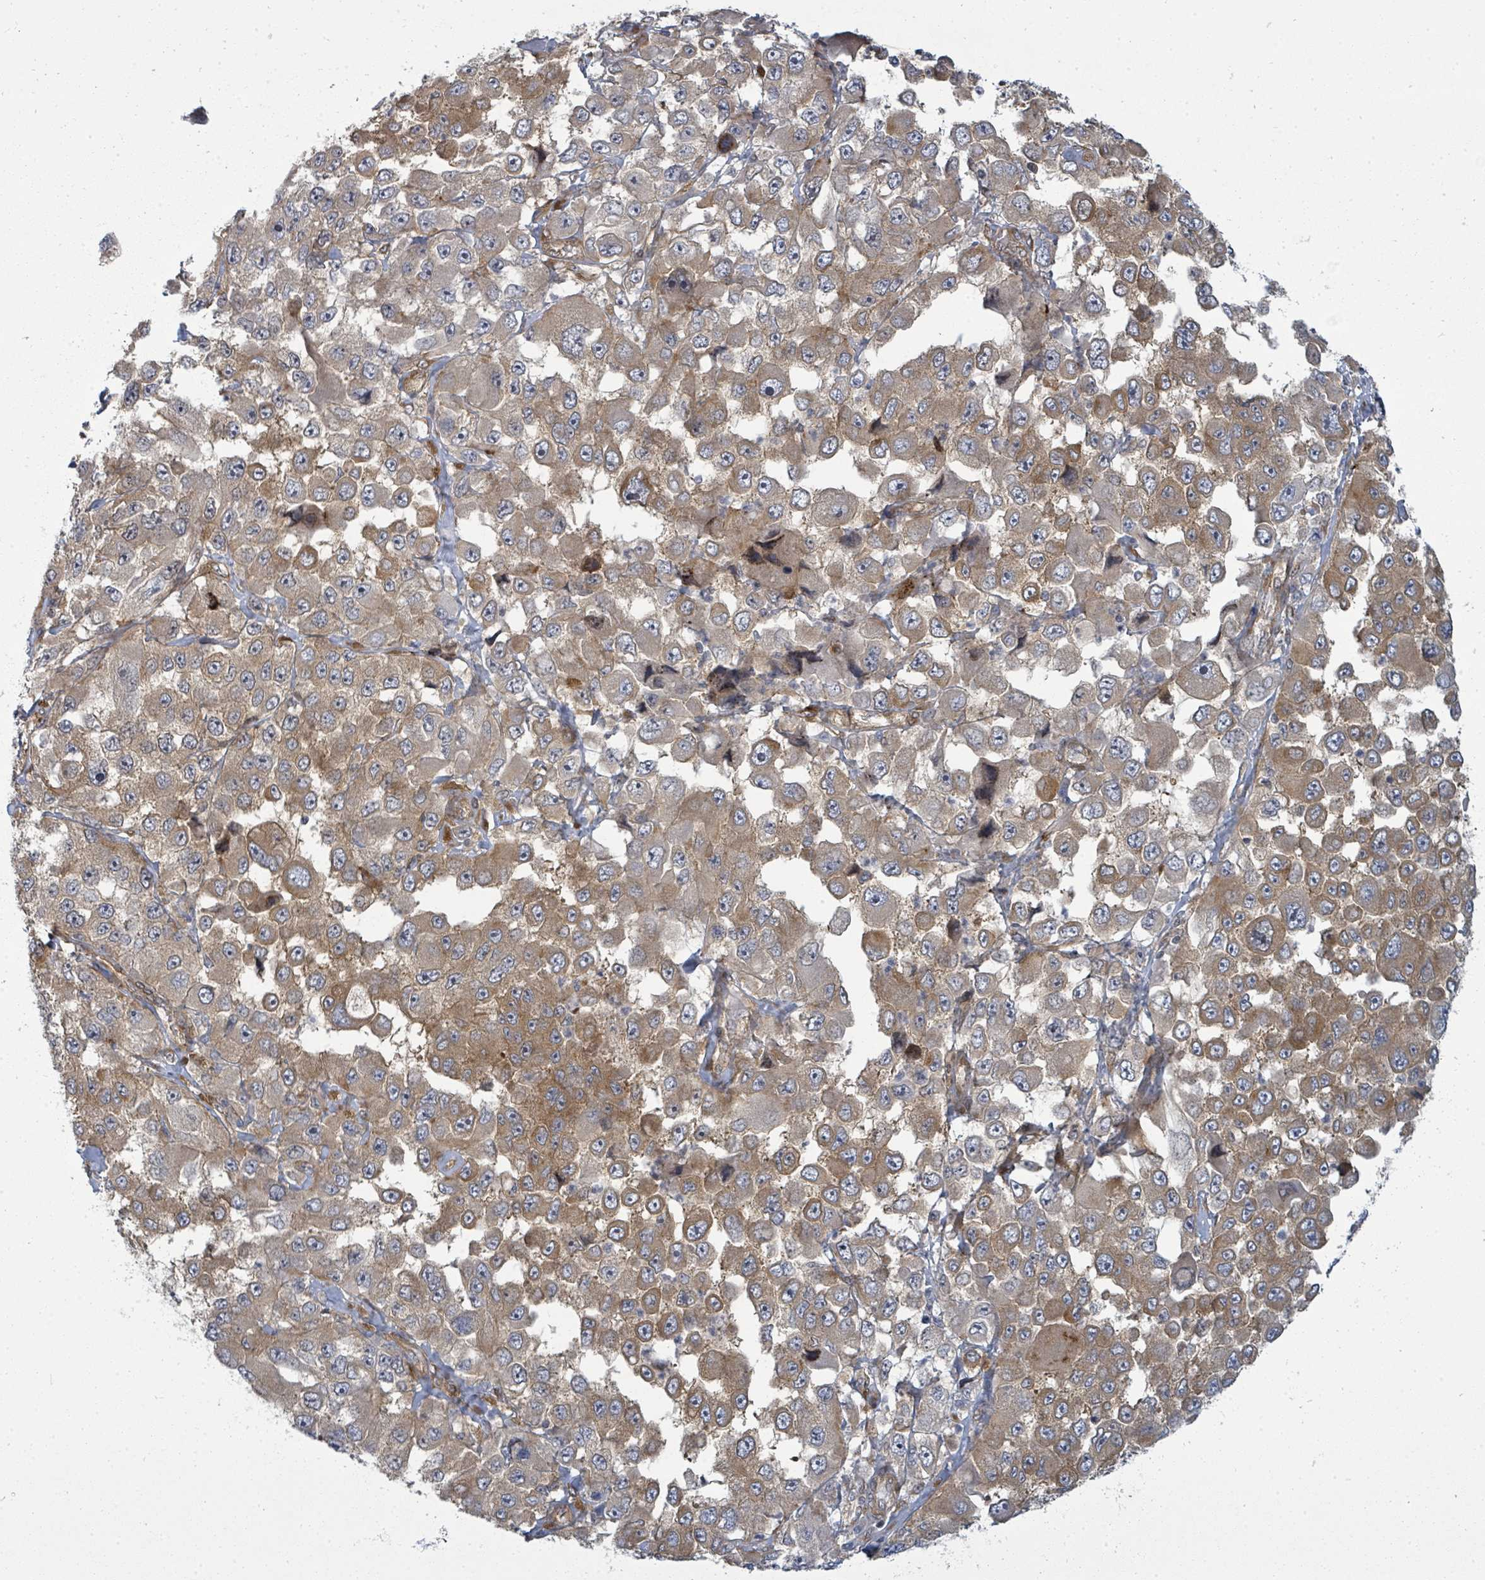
{"staining": {"intensity": "moderate", "quantity": ">75%", "location": "nuclear"}, "tissue": "melanoma", "cell_type": "Tumor cells", "image_type": "cancer", "snomed": [{"axis": "morphology", "description": "Malignant melanoma, Metastatic site"}, {"axis": "topography", "description": "Lymph node"}], "caption": "Melanoma tissue displays moderate nuclear staining in about >75% of tumor cells, visualized by immunohistochemistry.", "gene": "PSMG2", "patient": {"sex": "male", "age": 62}}